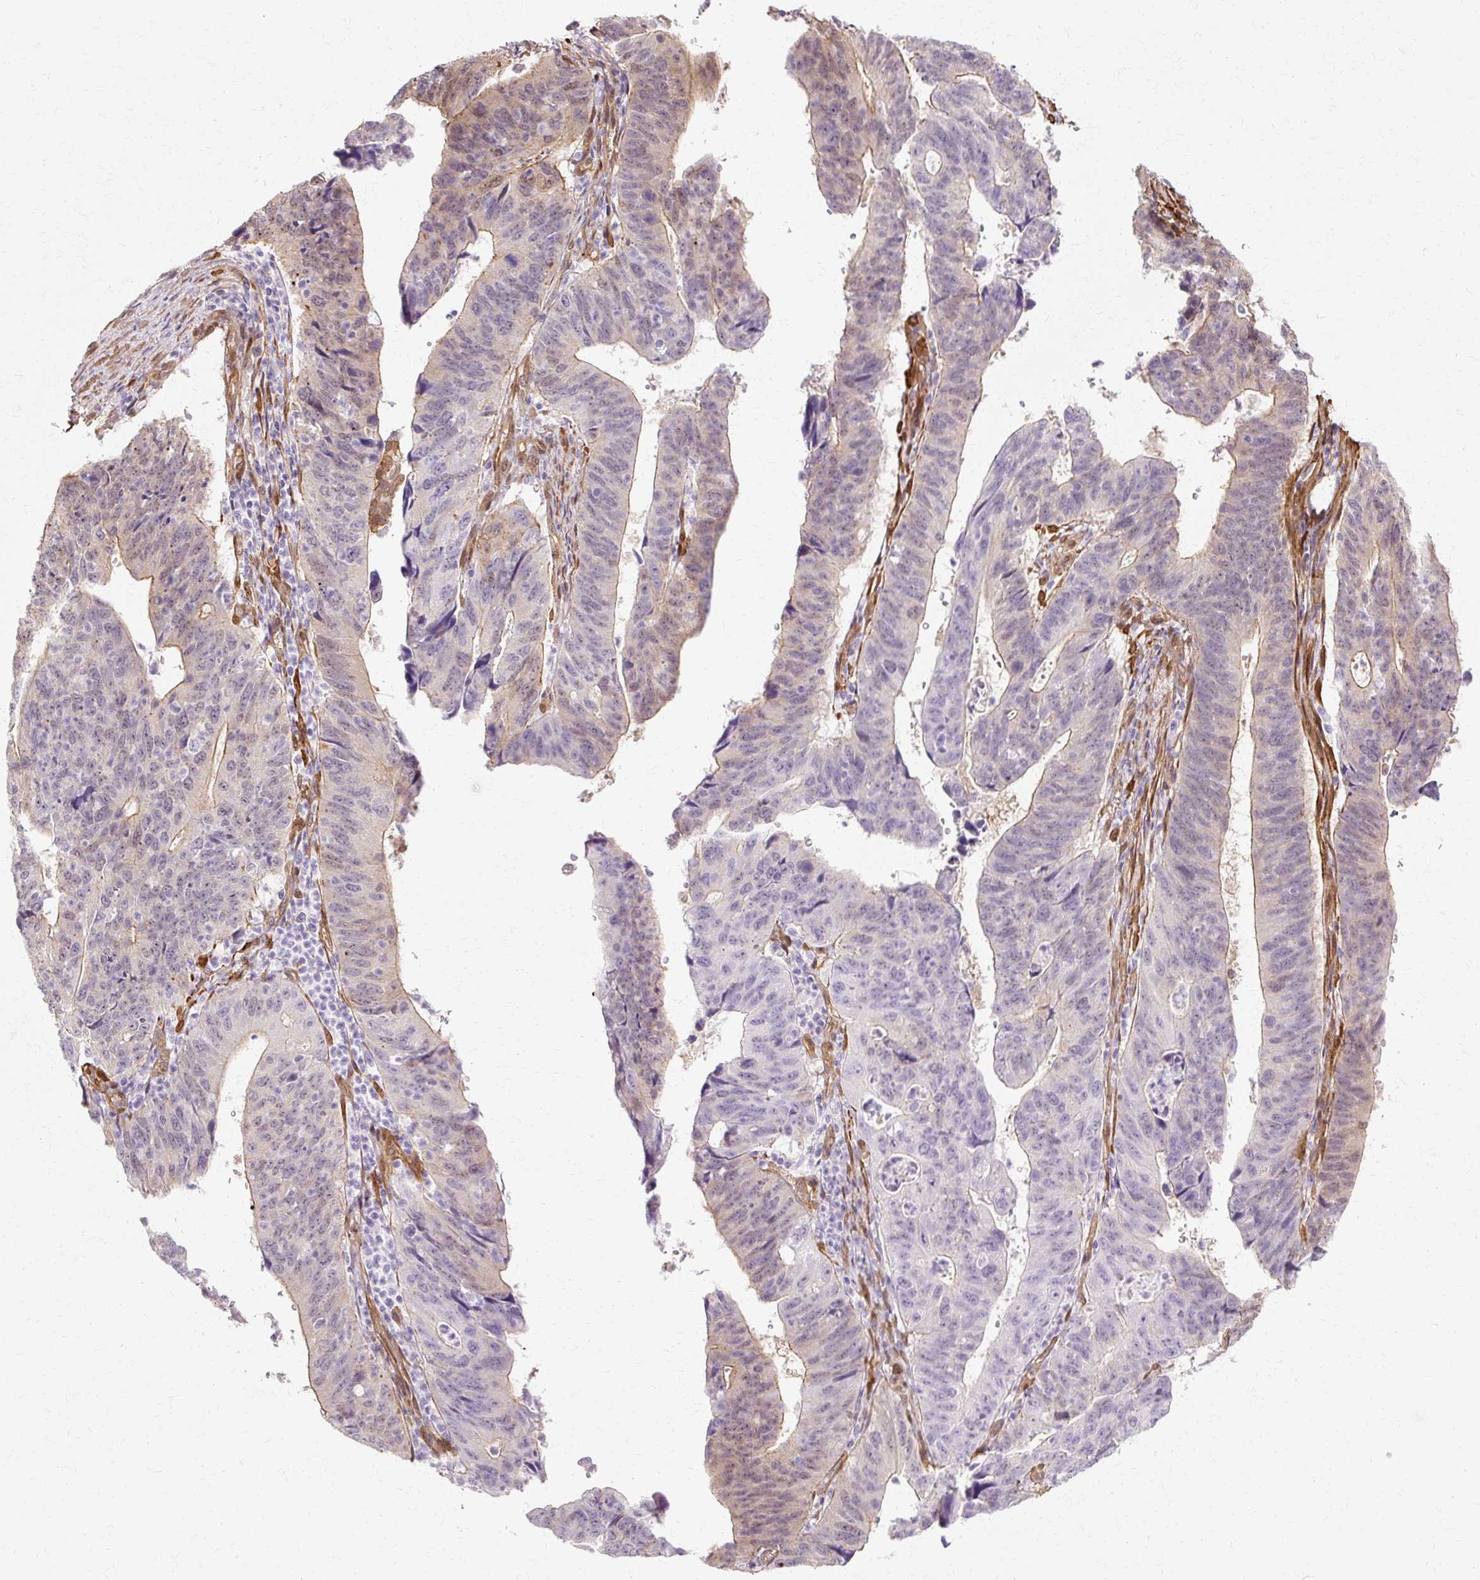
{"staining": {"intensity": "weak", "quantity": "<25%", "location": "nuclear"}, "tissue": "stomach cancer", "cell_type": "Tumor cells", "image_type": "cancer", "snomed": [{"axis": "morphology", "description": "Adenocarcinoma, NOS"}, {"axis": "topography", "description": "Stomach"}], "caption": "An image of human stomach cancer (adenocarcinoma) is negative for staining in tumor cells.", "gene": "CNN3", "patient": {"sex": "male", "age": 59}}